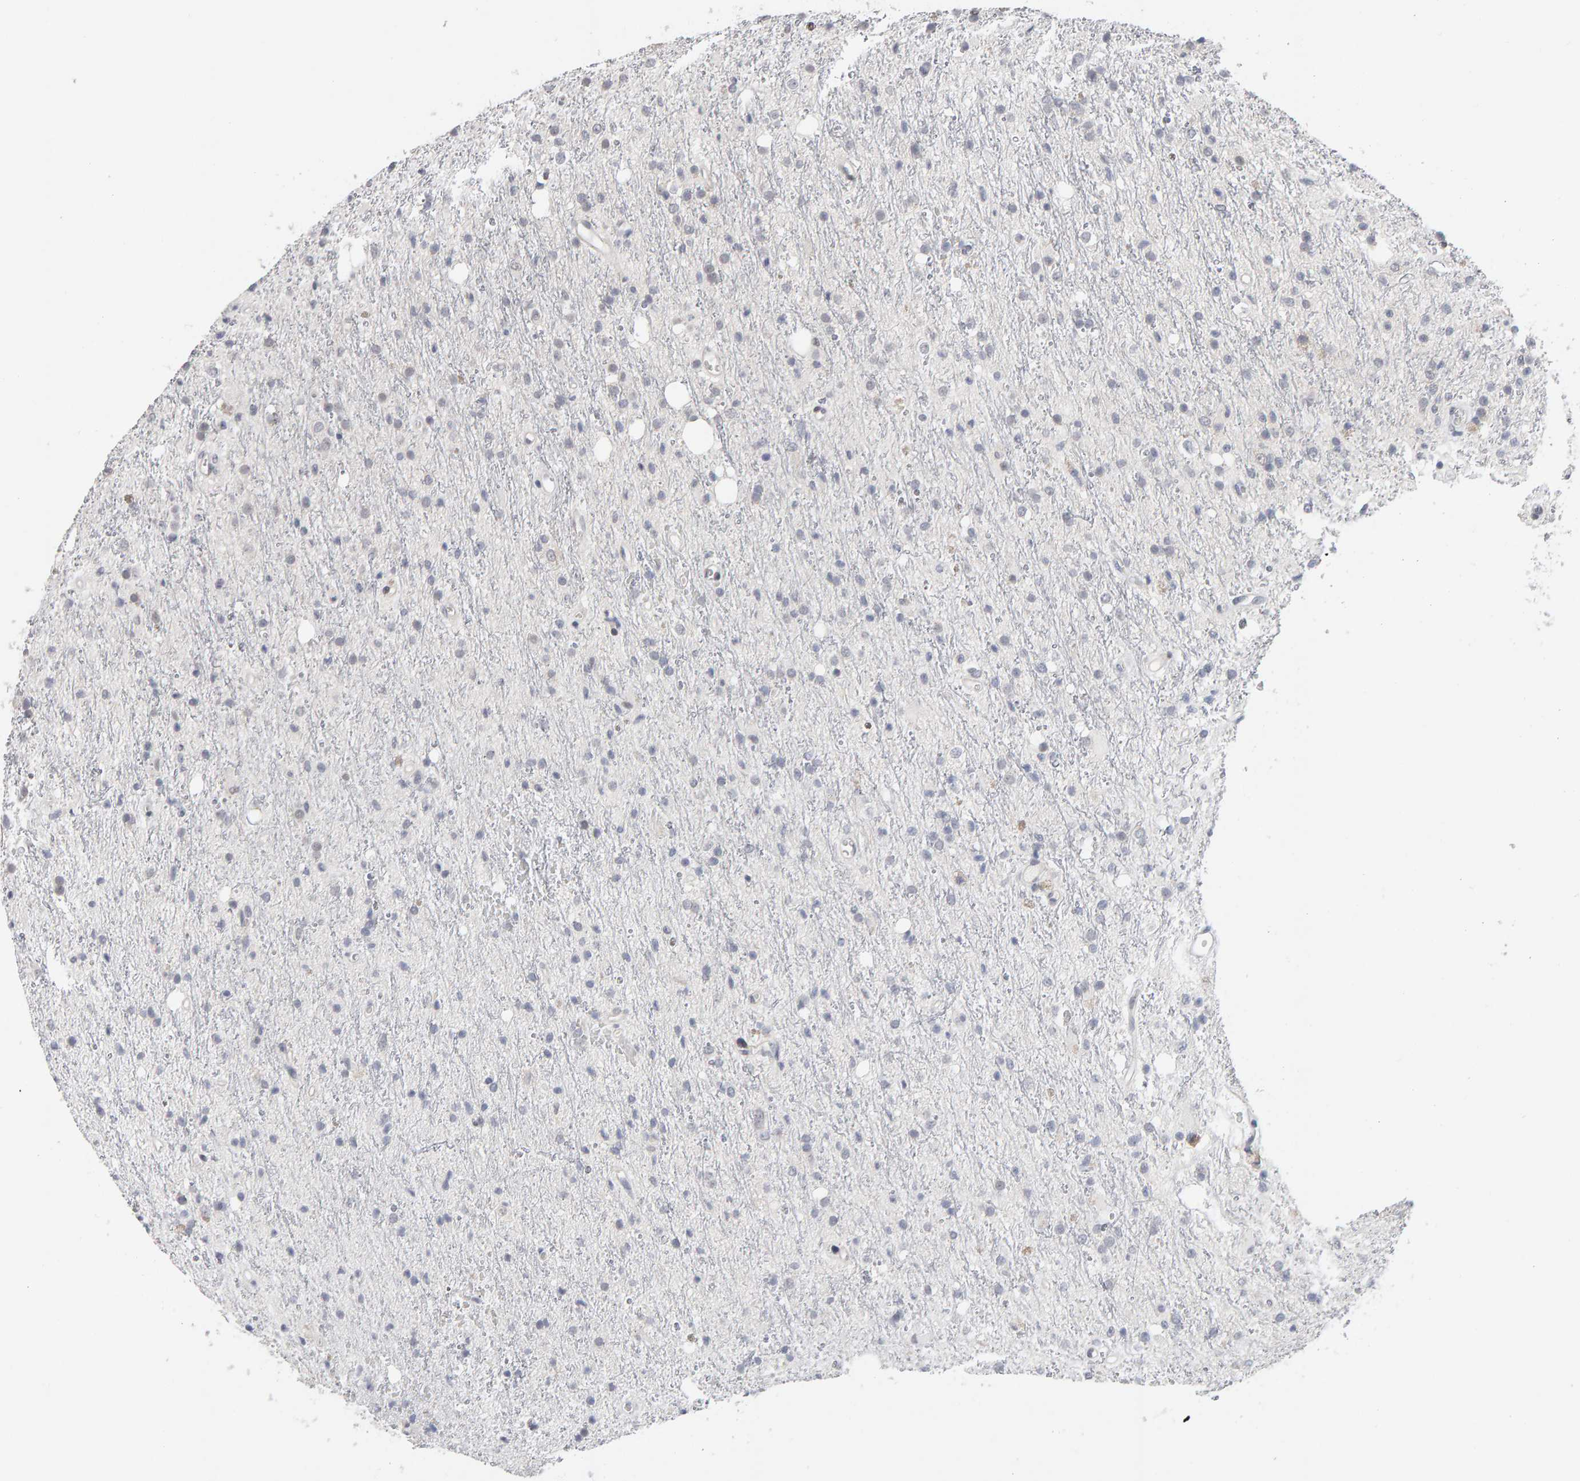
{"staining": {"intensity": "negative", "quantity": "none", "location": "none"}, "tissue": "glioma", "cell_type": "Tumor cells", "image_type": "cancer", "snomed": [{"axis": "morphology", "description": "Glioma, malignant, High grade"}, {"axis": "topography", "description": "Brain"}], "caption": "Human high-grade glioma (malignant) stained for a protein using immunohistochemistry displays no expression in tumor cells.", "gene": "HNF4A", "patient": {"sex": "male", "age": 47}}